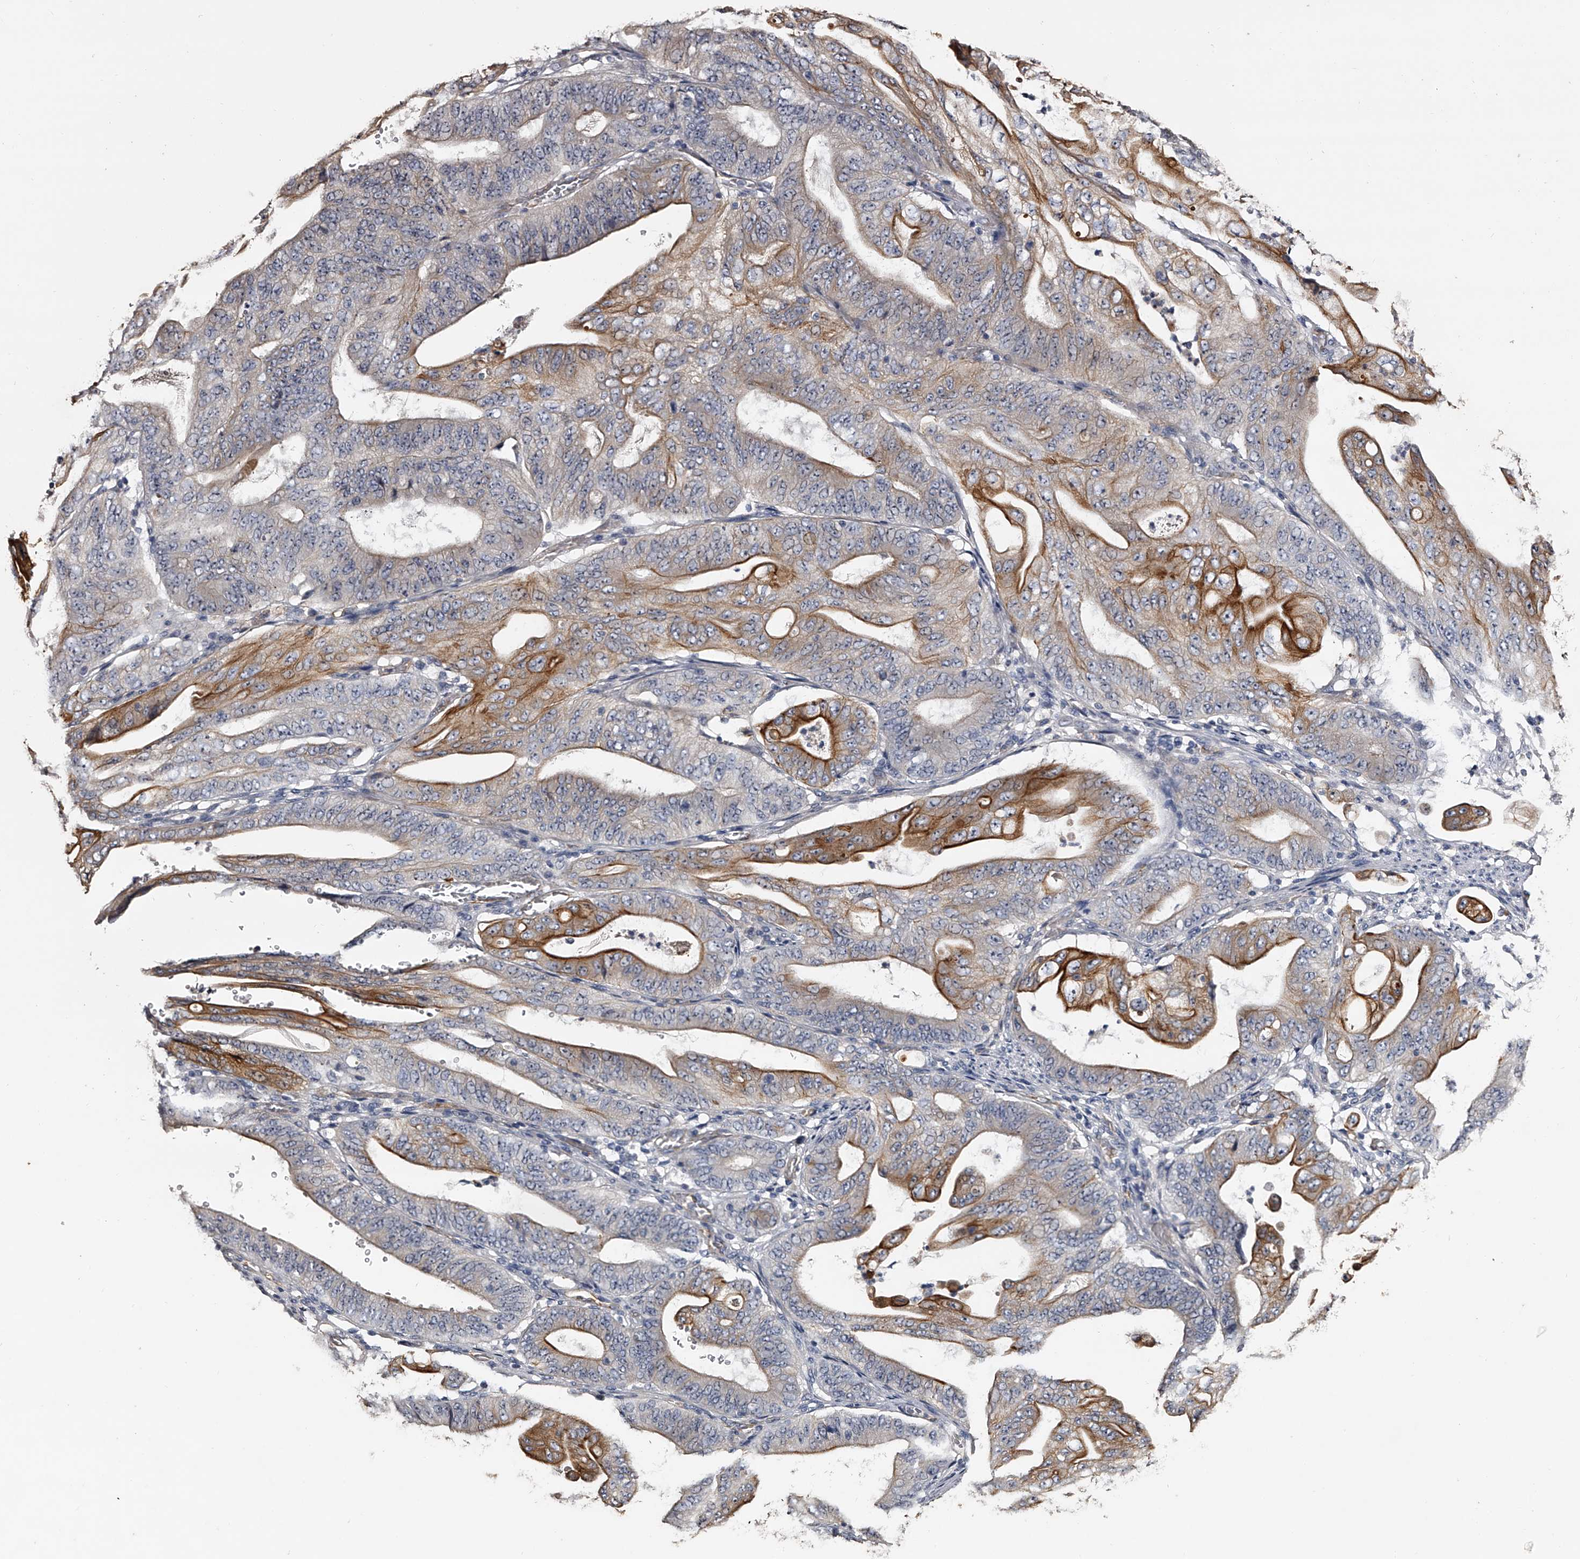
{"staining": {"intensity": "strong", "quantity": "25%-75%", "location": "cytoplasmic/membranous"}, "tissue": "stomach cancer", "cell_type": "Tumor cells", "image_type": "cancer", "snomed": [{"axis": "morphology", "description": "Adenocarcinoma, NOS"}, {"axis": "topography", "description": "Stomach"}], "caption": "Protein analysis of stomach adenocarcinoma tissue demonstrates strong cytoplasmic/membranous positivity in about 25%-75% of tumor cells.", "gene": "MDN1", "patient": {"sex": "female", "age": 73}}